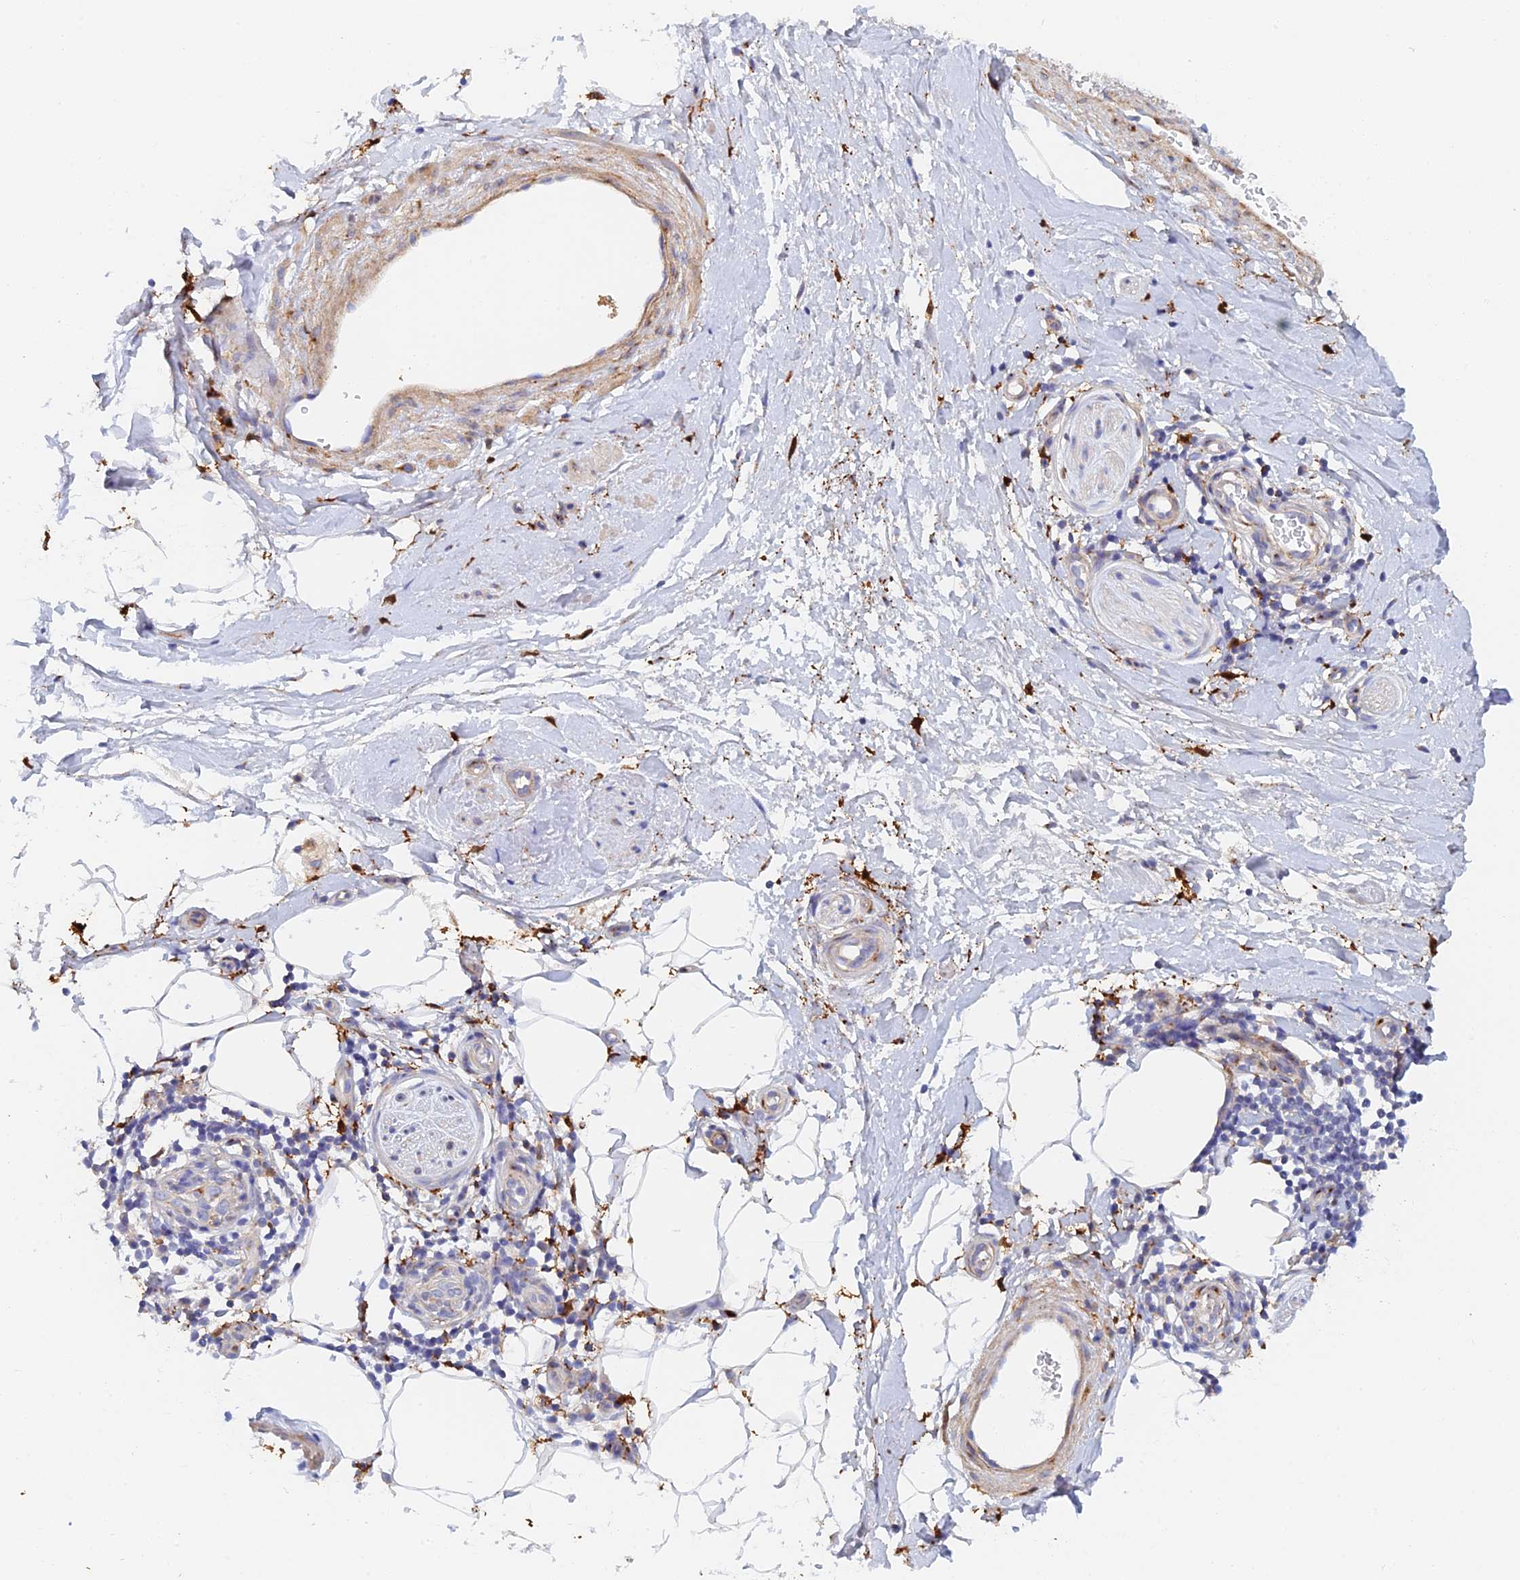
{"staining": {"intensity": "negative", "quantity": "none", "location": "none"}, "tissue": "adipose tissue", "cell_type": "Adipocytes", "image_type": "normal", "snomed": [{"axis": "morphology", "description": "Normal tissue, NOS"}, {"axis": "topography", "description": "Soft tissue"}, {"axis": "topography", "description": "Adipose tissue"}, {"axis": "topography", "description": "Vascular tissue"}, {"axis": "topography", "description": "Peripheral nerve tissue"}], "caption": "This is an immunohistochemistry (IHC) image of benign adipose tissue. There is no expression in adipocytes.", "gene": "SLC24A3", "patient": {"sex": "male", "age": 74}}